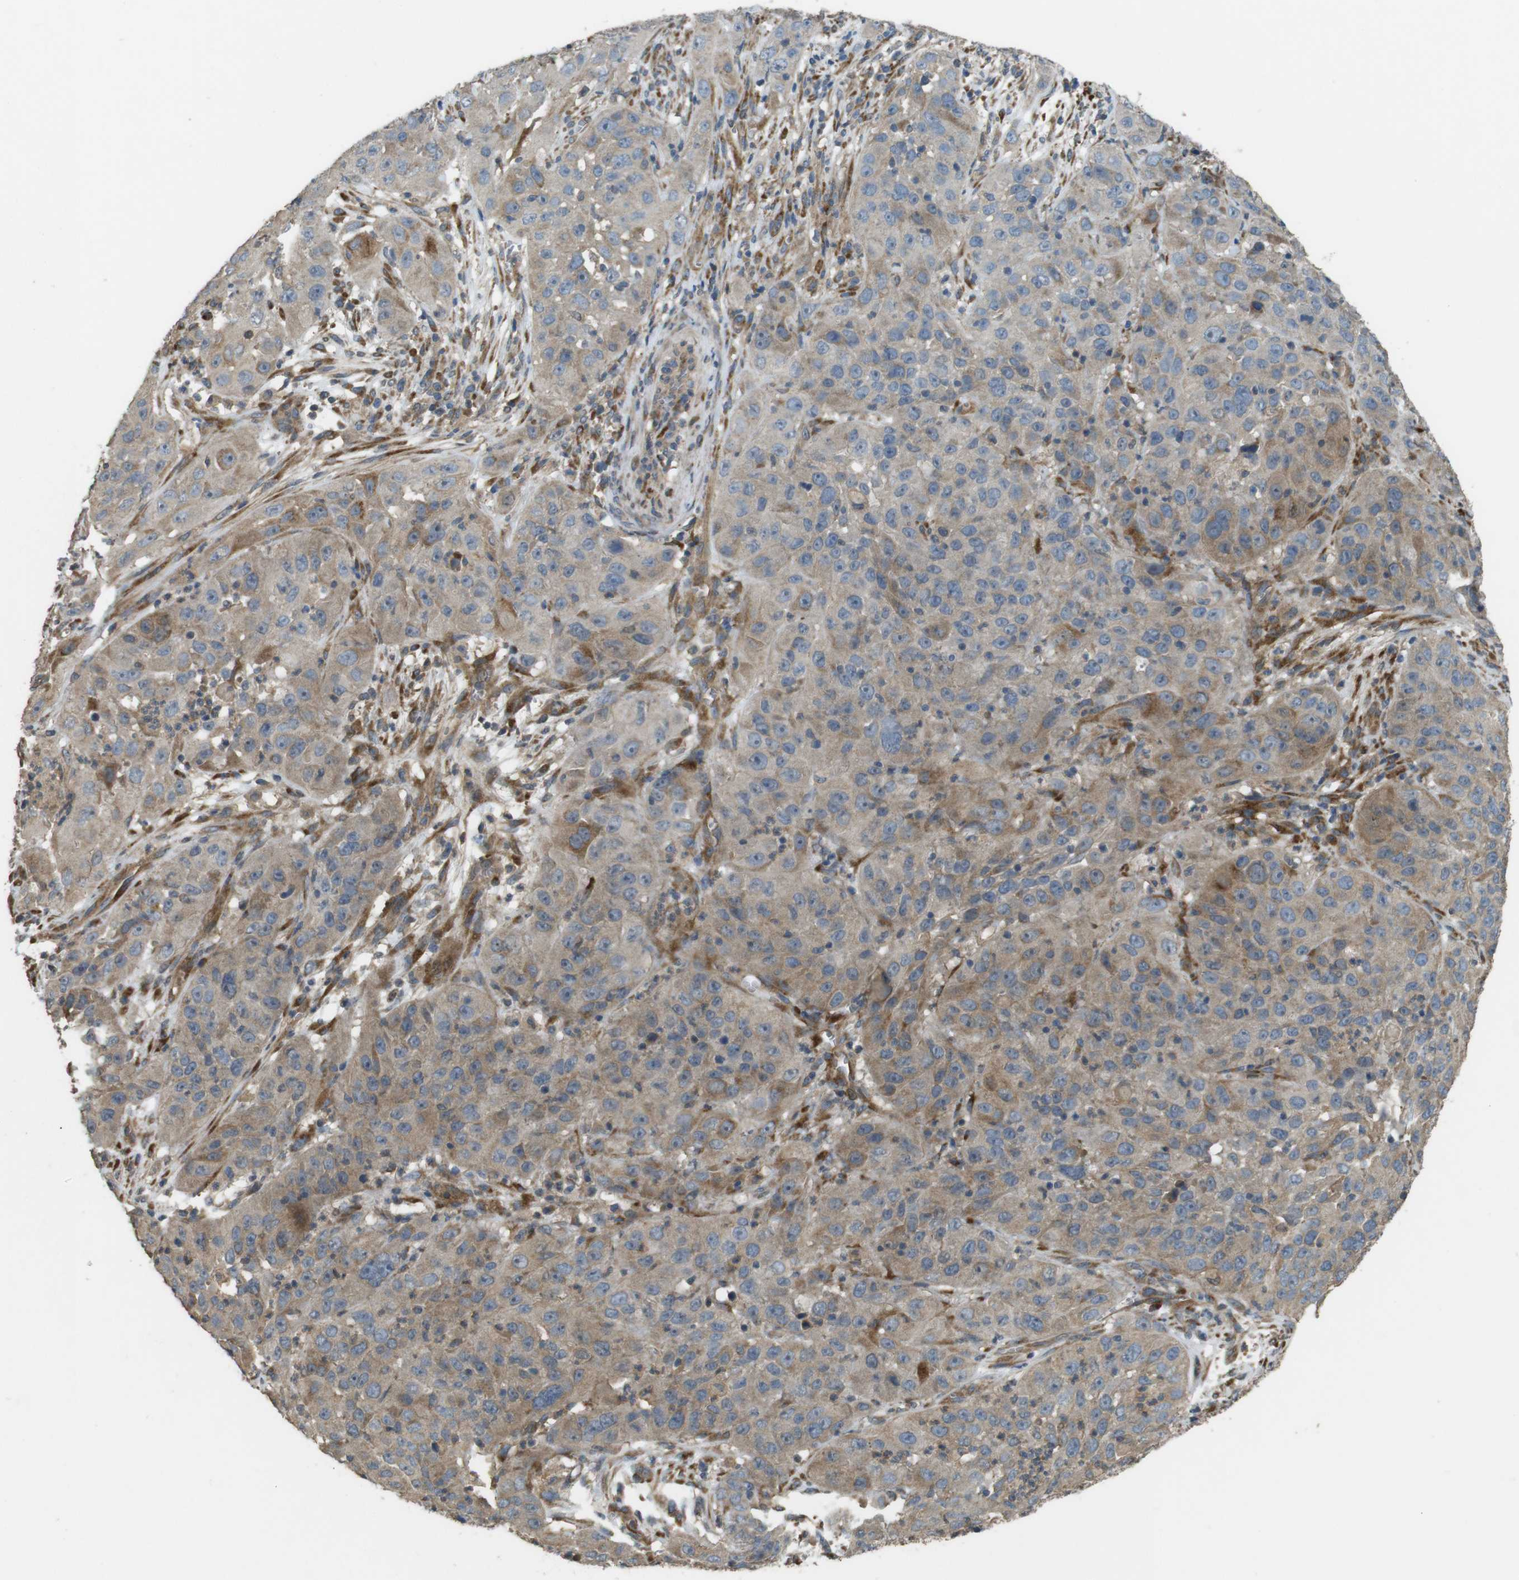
{"staining": {"intensity": "moderate", "quantity": "25%-75%", "location": "cytoplasmic/membranous"}, "tissue": "cervical cancer", "cell_type": "Tumor cells", "image_type": "cancer", "snomed": [{"axis": "morphology", "description": "Squamous cell carcinoma, NOS"}, {"axis": "topography", "description": "Cervix"}], "caption": "Brown immunohistochemical staining in squamous cell carcinoma (cervical) displays moderate cytoplasmic/membranous expression in approximately 25%-75% of tumor cells.", "gene": "ARHGAP24", "patient": {"sex": "female", "age": 32}}